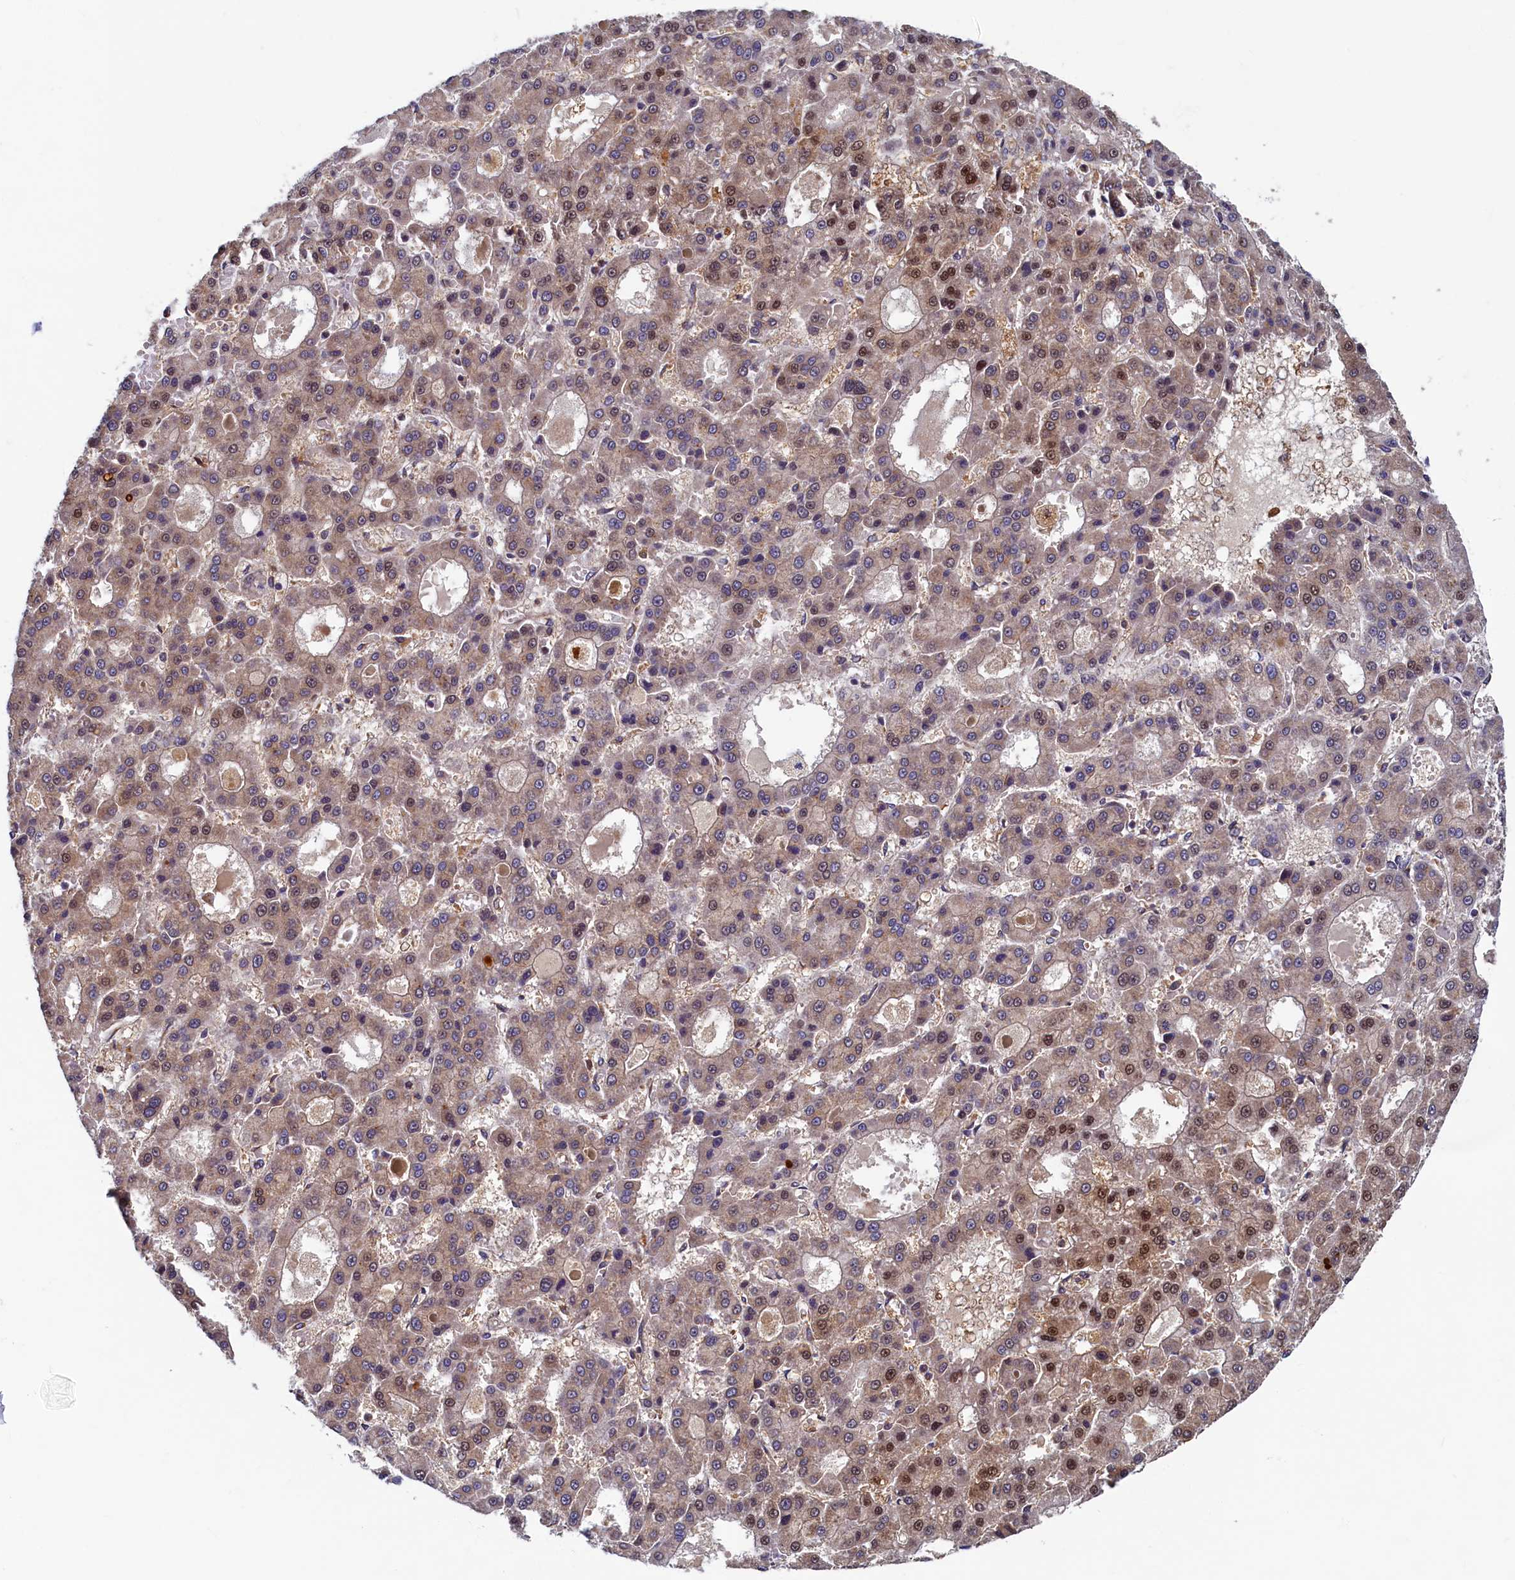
{"staining": {"intensity": "moderate", "quantity": "25%-75%", "location": "cytoplasmic/membranous,nuclear"}, "tissue": "liver cancer", "cell_type": "Tumor cells", "image_type": "cancer", "snomed": [{"axis": "morphology", "description": "Carcinoma, Hepatocellular, NOS"}, {"axis": "topography", "description": "Liver"}], "caption": "Human hepatocellular carcinoma (liver) stained with a brown dye exhibits moderate cytoplasmic/membranous and nuclear positive expression in about 25%-75% of tumor cells.", "gene": "STX12", "patient": {"sex": "male", "age": 70}}